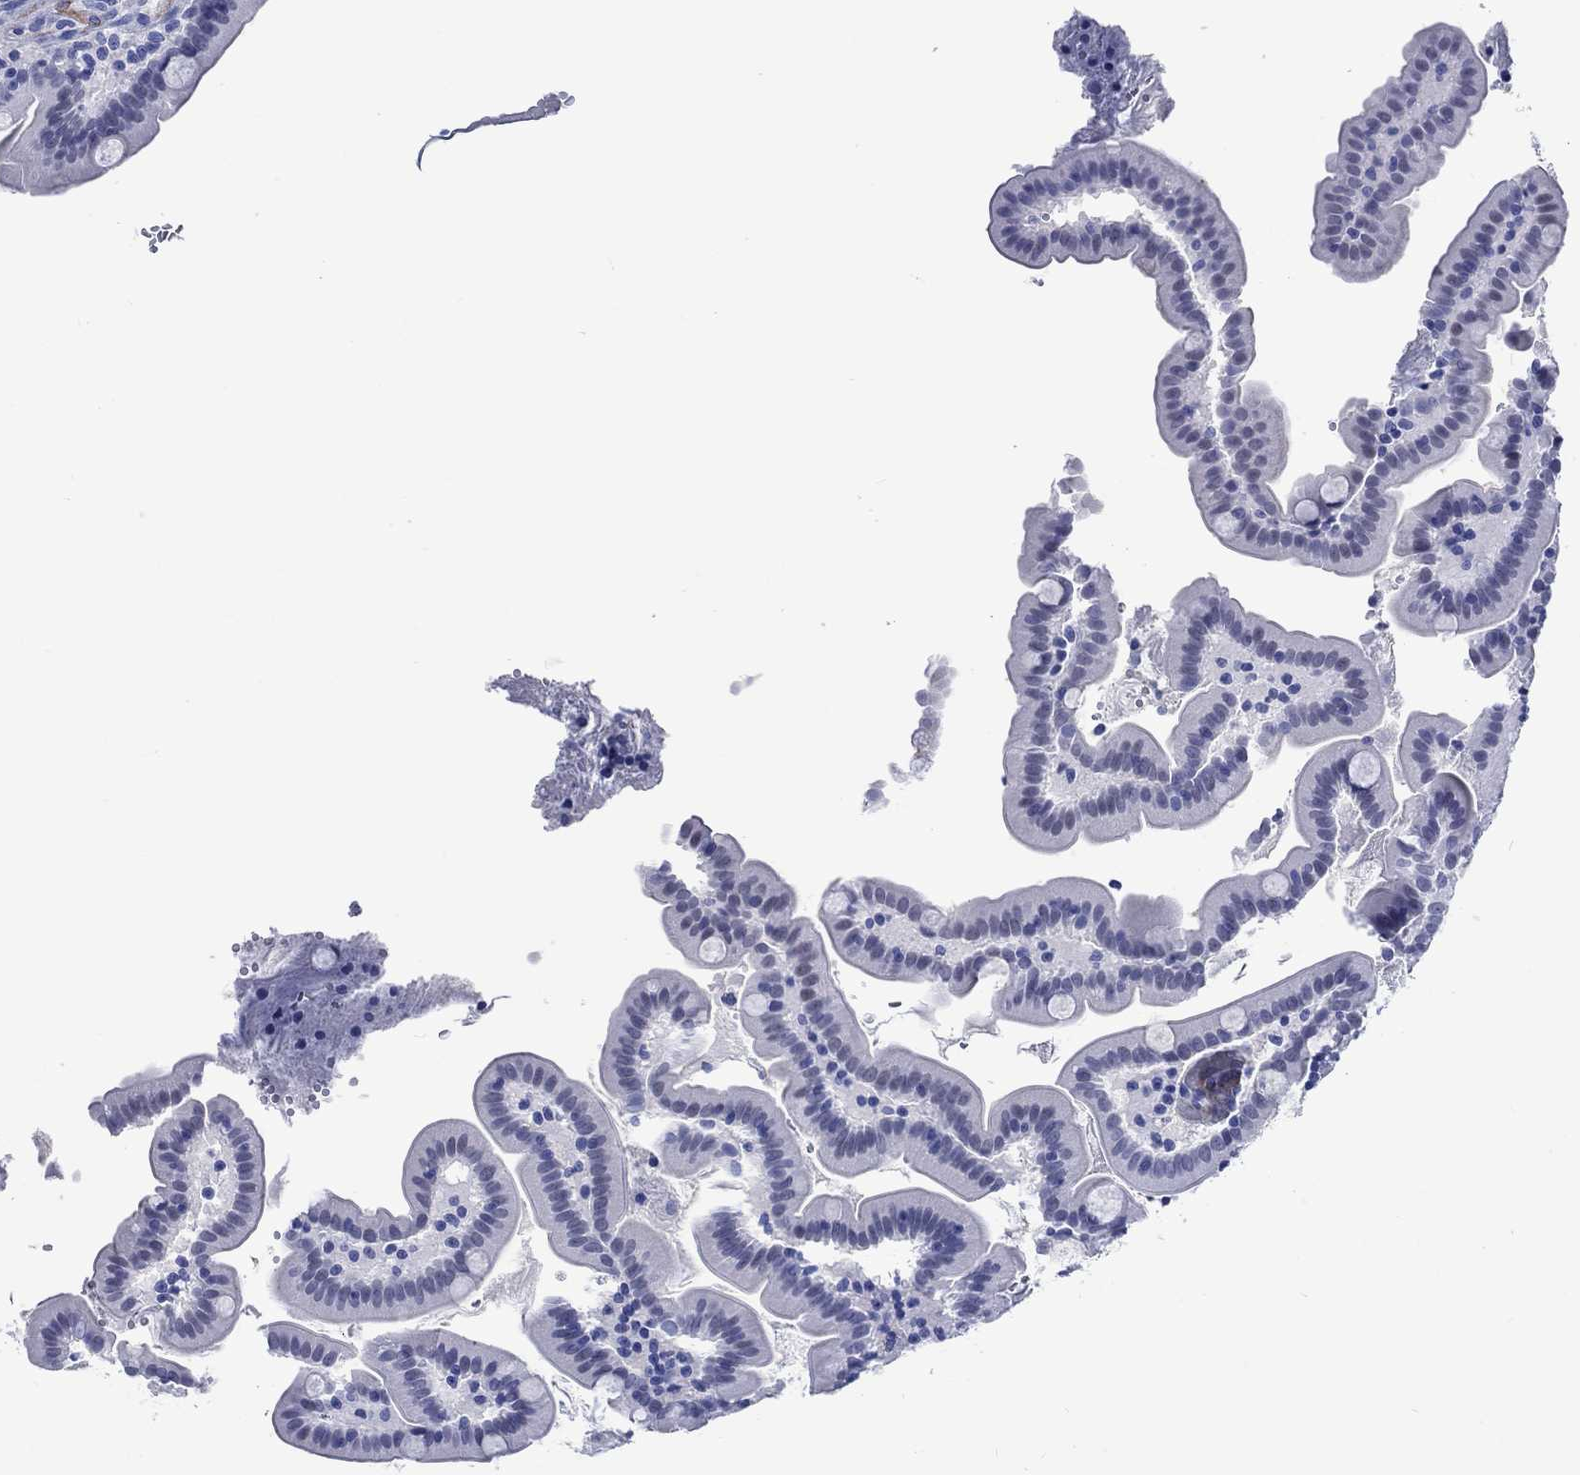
{"staining": {"intensity": "negative", "quantity": "none", "location": "none"}, "tissue": "small intestine", "cell_type": "Glandular cells", "image_type": "normal", "snomed": [{"axis": "morphology", "description": "Normal tissue, NOS"}, {"axis": "topography", "description": "Small intestine"}], "caption": "Immunohistochemistry (IHC) micrograph of normal small intestine stained for a protein (brown), which displays no positivity in glandular cells. (DAB immunohistochemistry (IHC) visualized using brightfield microscopy, high magnification).", "gene": "CACNG3", "patient": {"sex": "female", "age": 44}}